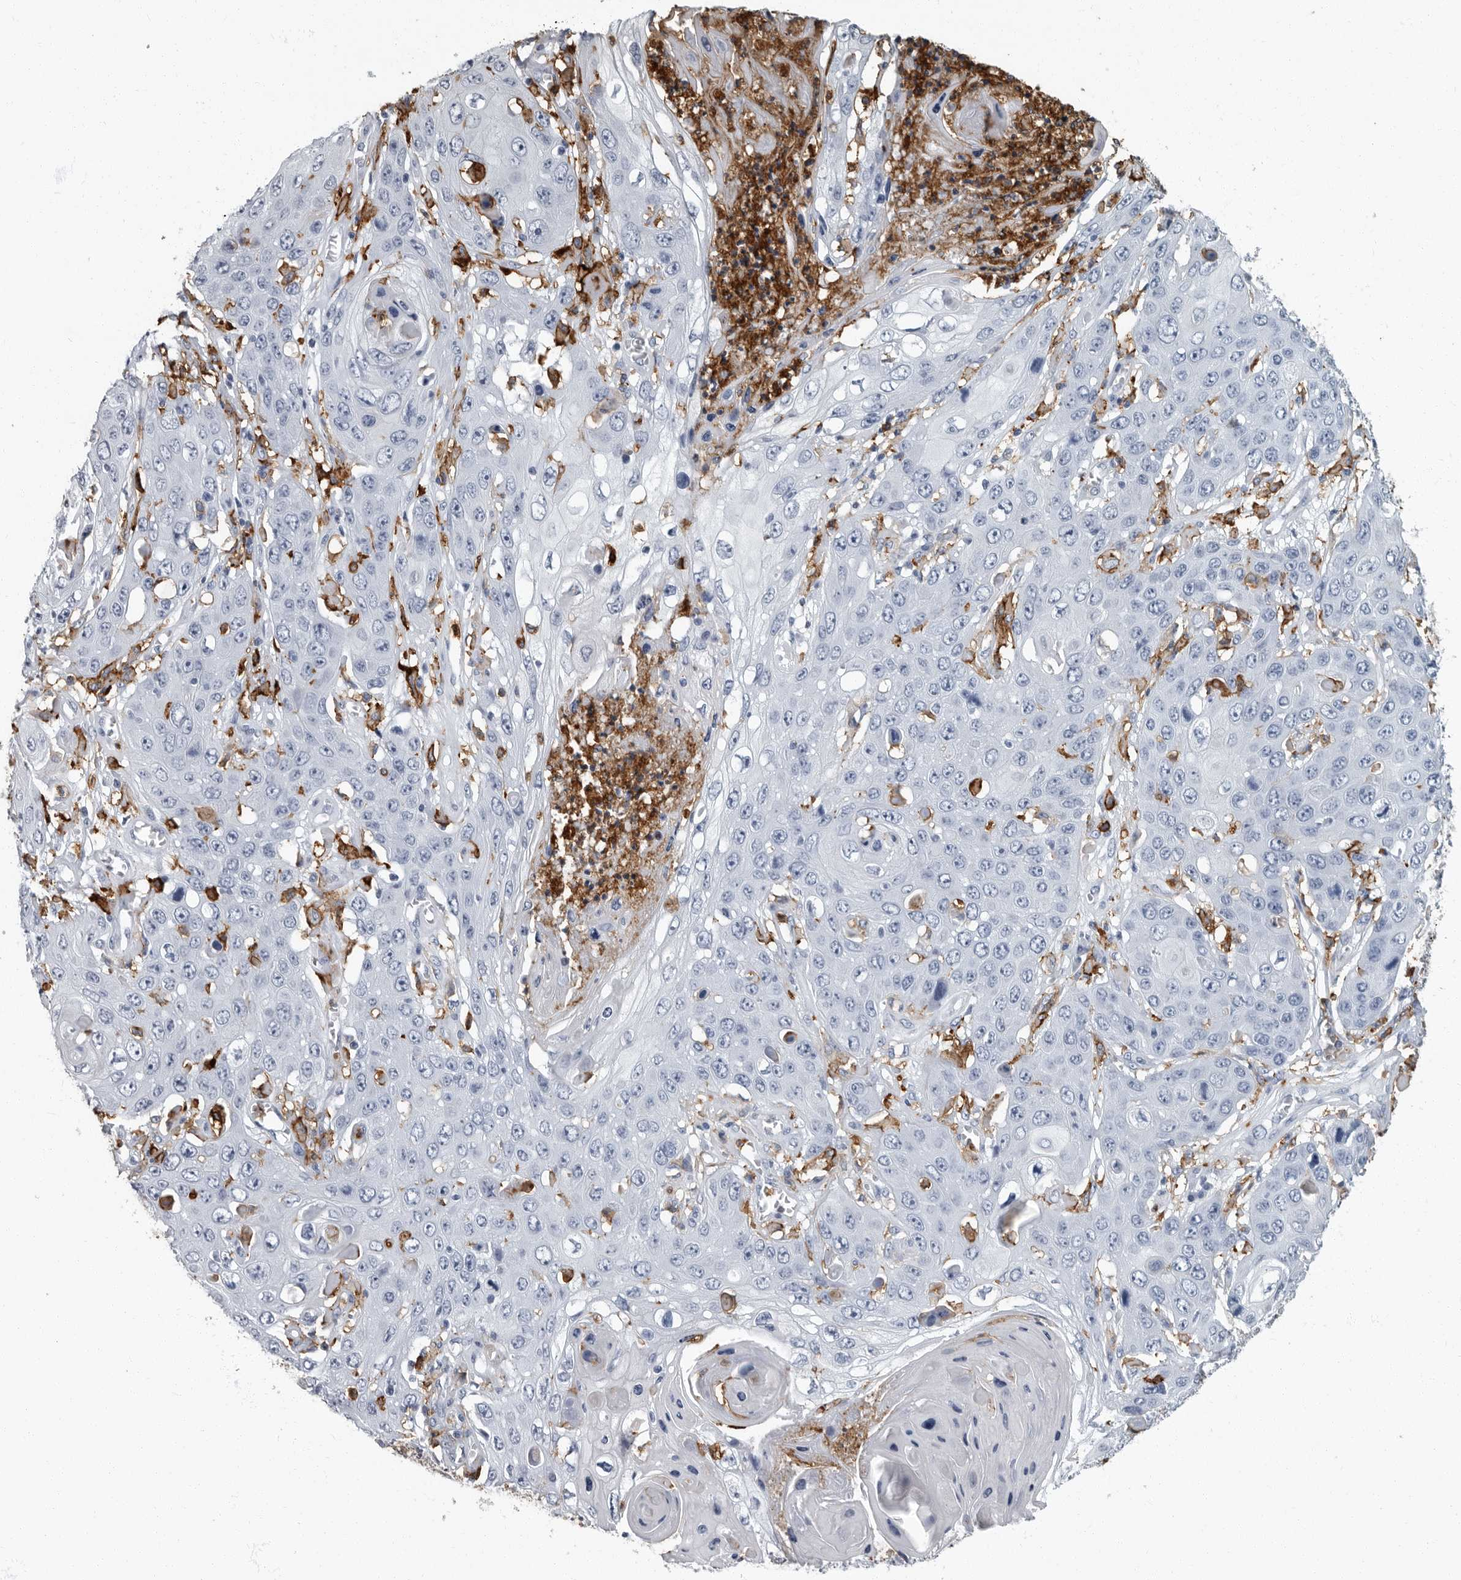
{"staining": {"intensity": "negative", "quantity": "none", "location": "none"}, "tissue": "skin cancer", "cell_type": "Tumor cells", "image_type": "cancer", "snomed": [{"axis": "morphology", "description": "Squamous cell carcinoma, NOS"}, {"axis": "topography", "description": "Skin"}], "caption": "Micrograph shows no significant protein staining in tumor cells of skin squamous cell carcinoma.", "gene": "FCER1G", "patient": {"sex": "male", "age": 55}}